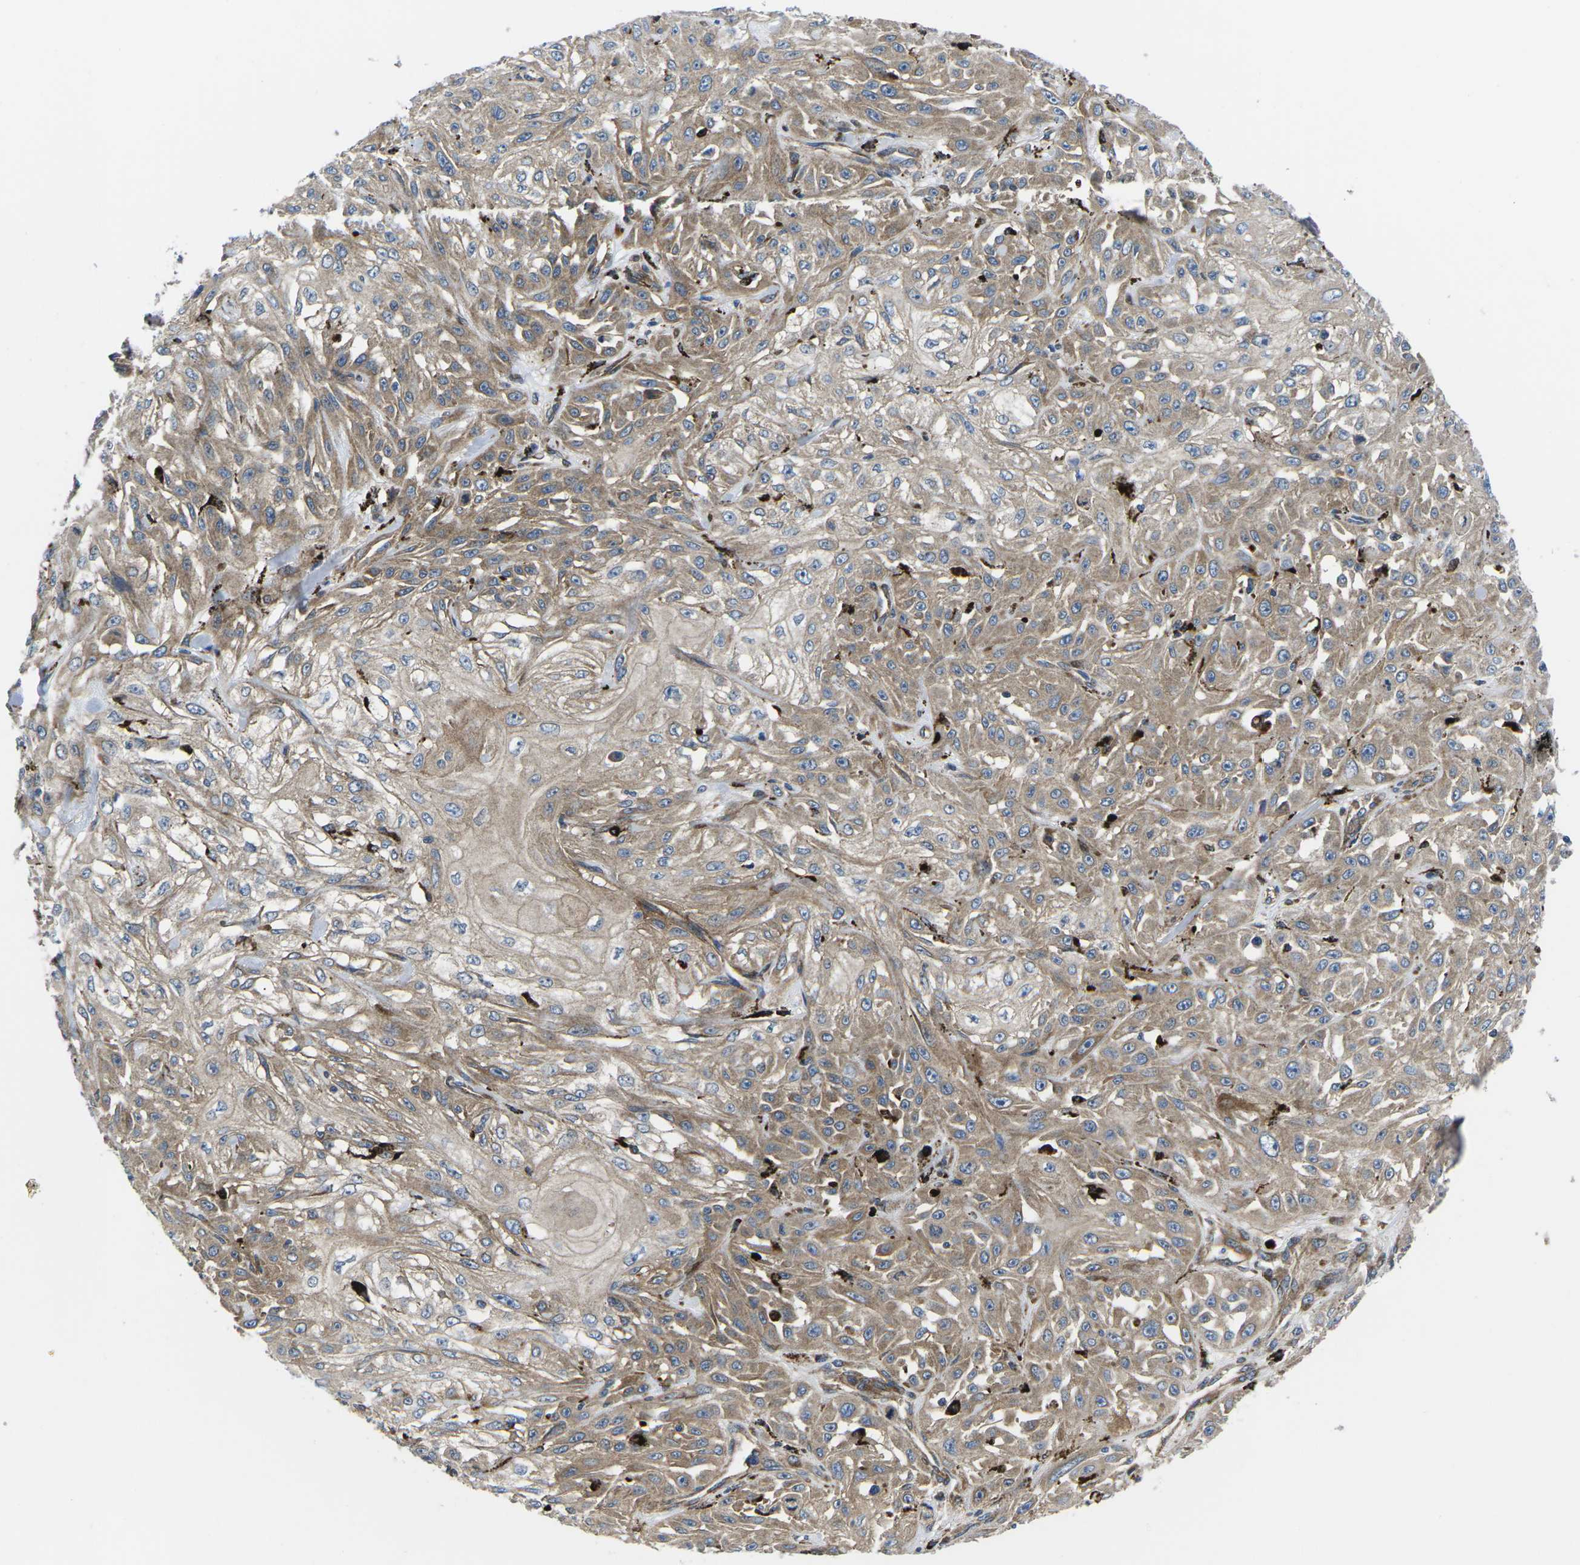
{"staining": {"intensity": "moderate", "quantity": ">75%", "location": "cytoplasmic/membranous"}, "tissue": "skin cancer", "cell_type": "Tumor cells", "image_type": "cancer", "snomed": [{"axis": "morphology", "description": "Squamous cell carcinoma, NOS"}, {"axis": "morphology", "description": "Squamous cell carcinoma, metastatic, NOS"}, {"axis": "topography", "description": "Skin"}, {"axis": "topography", "description": "Lymph node"}], "caption": "Protein expression analysis of human skin cancer reveals moderate cytoplasmic/membranous staining in about >75% of tumor cells.", "gene": "DLG1", "patient": {"sex": "male", "age": 75}}